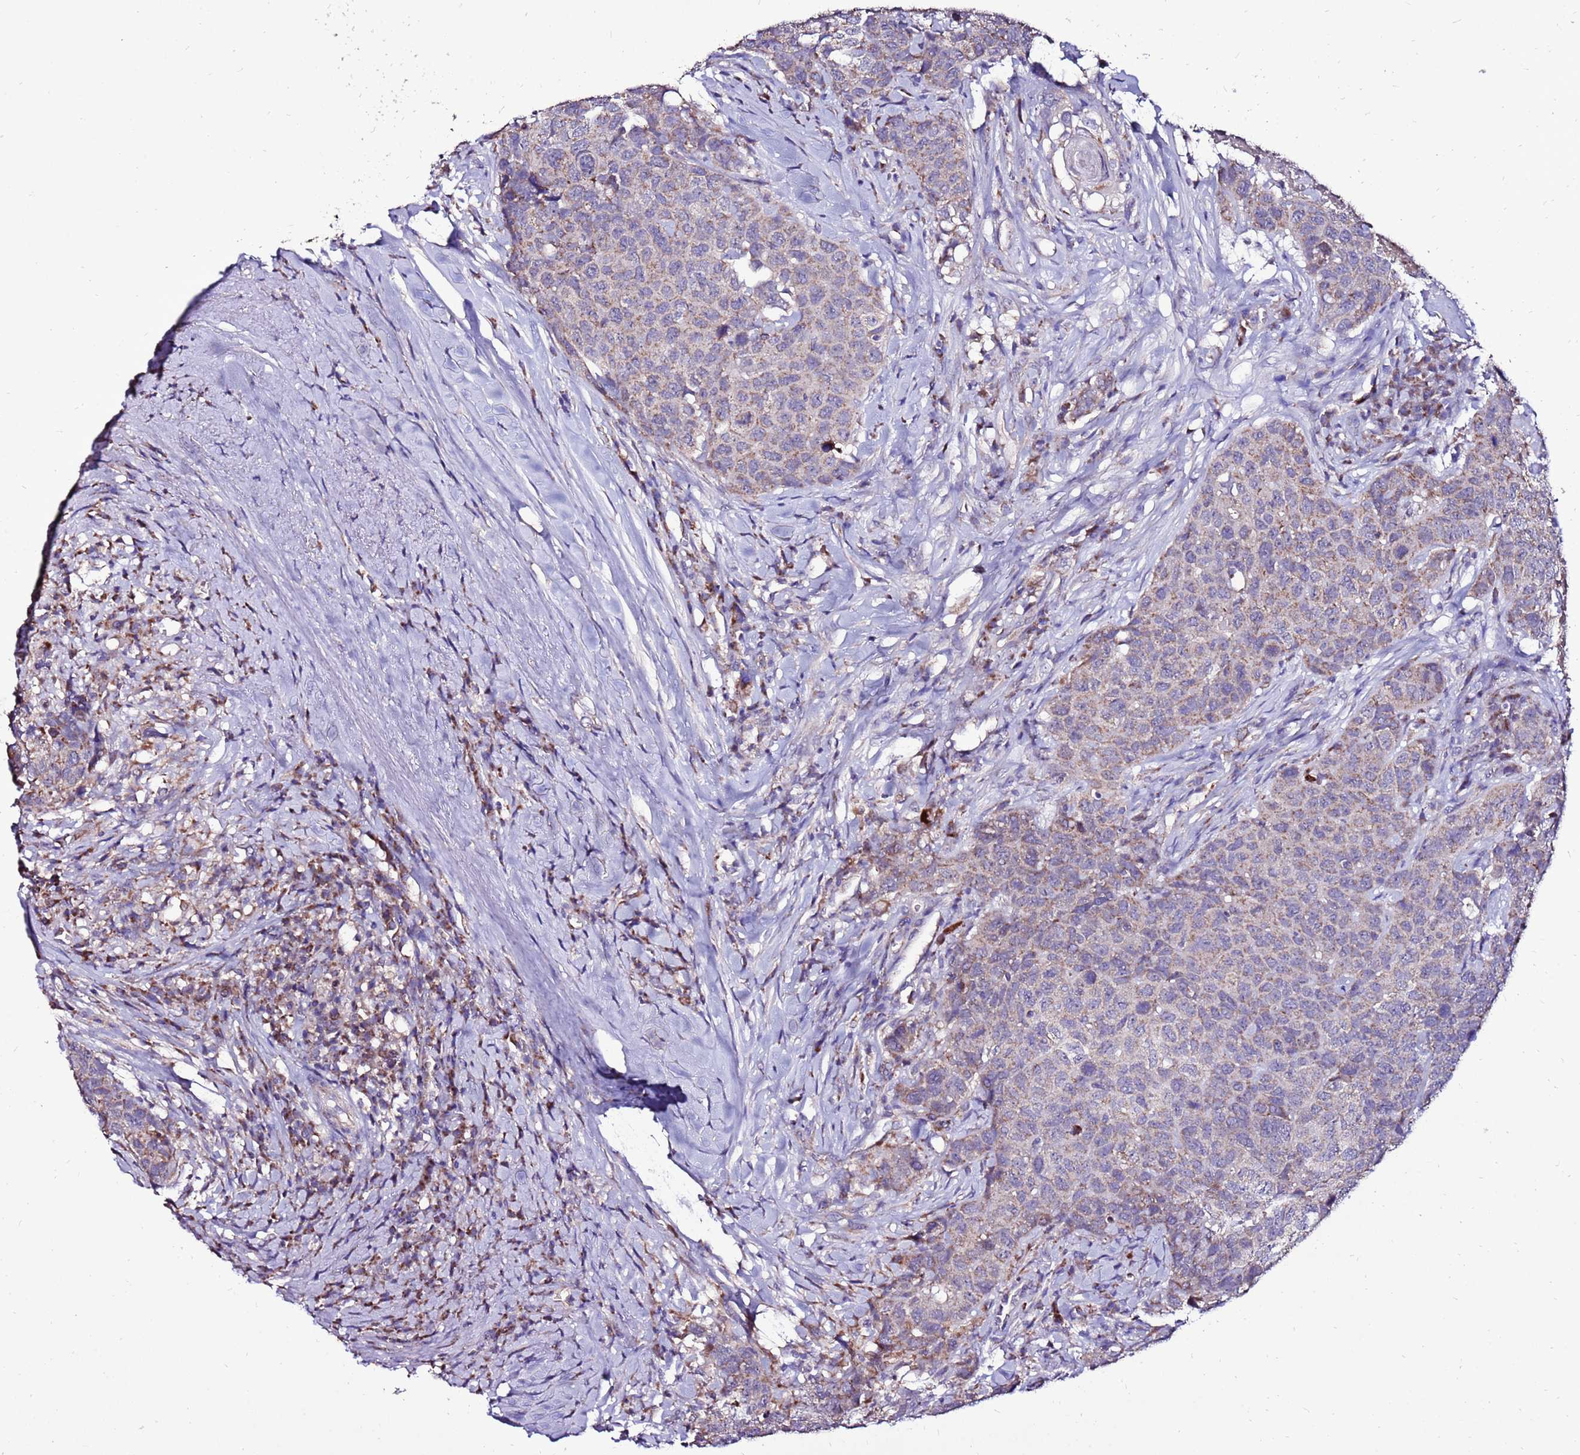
{"staining": {"intensity": "moderate", "quantity": "25%-75%", "location": "cytoplasmic/membranous"}, "tissue": "head and neck cancer", "cell_type": "Tumor cells", "image_type": "cancer", "snomed": [{"axis": "morphology", "description": "Squamous cell carcinoma, NOS"}, {"axis": "topography", "description": "Head-Neck"}], "caption": "Head and neck squamous cell carcinoma tissue displays moderate cytoplasmic/membranous expression in approximately 25%-75% of tumor cells", "gene": "SPSB3", "patient": {"sex": "male", "age": 66}}